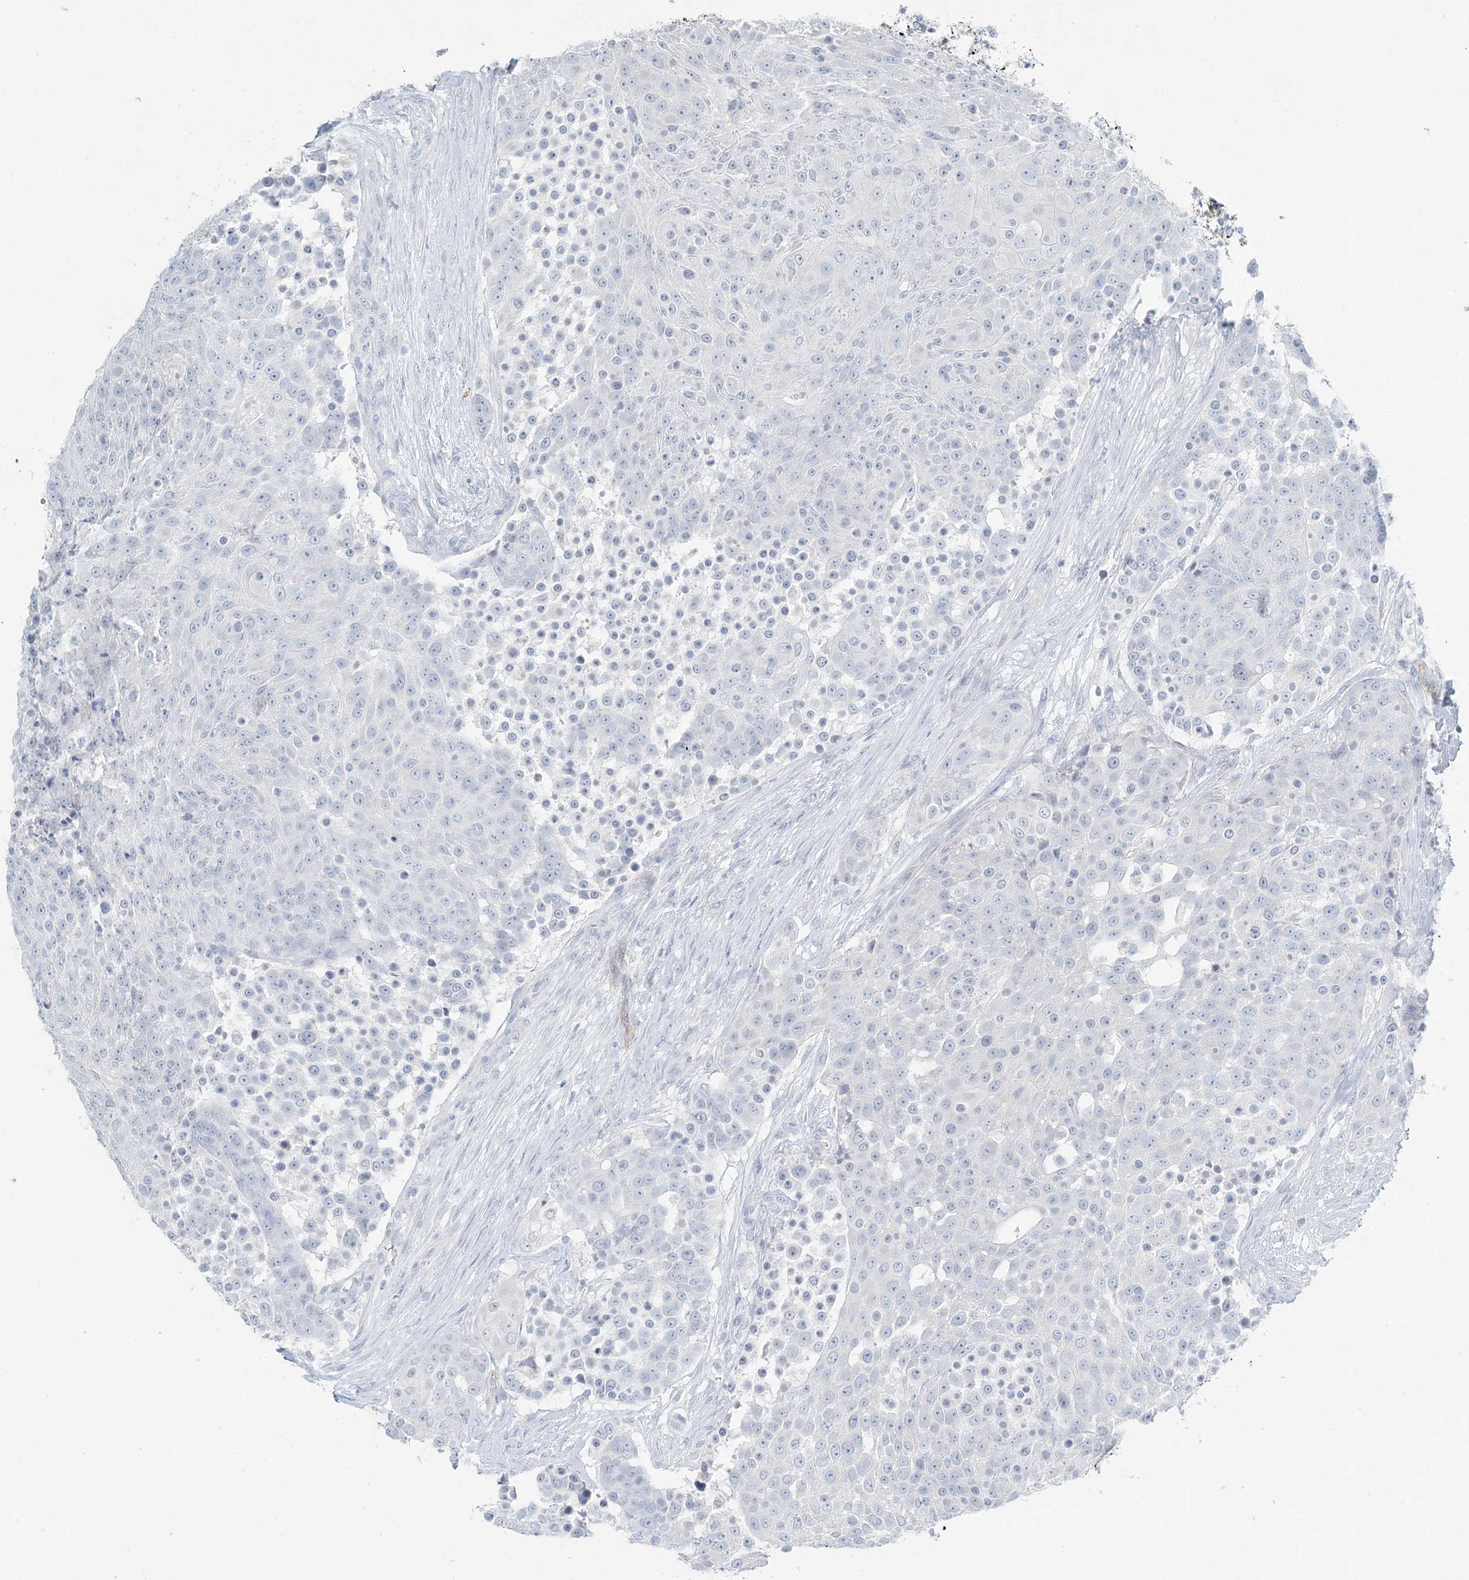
{"staining": {"intensity": "negative", "quantity": "none", "location": "none"}, "tissue": "urothelial cancer", "cell_type": "Tumor cells", "image_type": "cancer", "snomed": [{"axis": "morphology", "description": "Urothelial carcinoma, High grade"}, {"axis": "topography", "description": "Urinary bladder"}], "caption": "This photomicrograph is of urothelial cancer stained with immunohistochemistry to label a protein in brown with the nuclei are counter-stained blue. There is no expression in tumor cells.", "gene": "PGM5", "patient": {"sex": "female", "age": 63}}